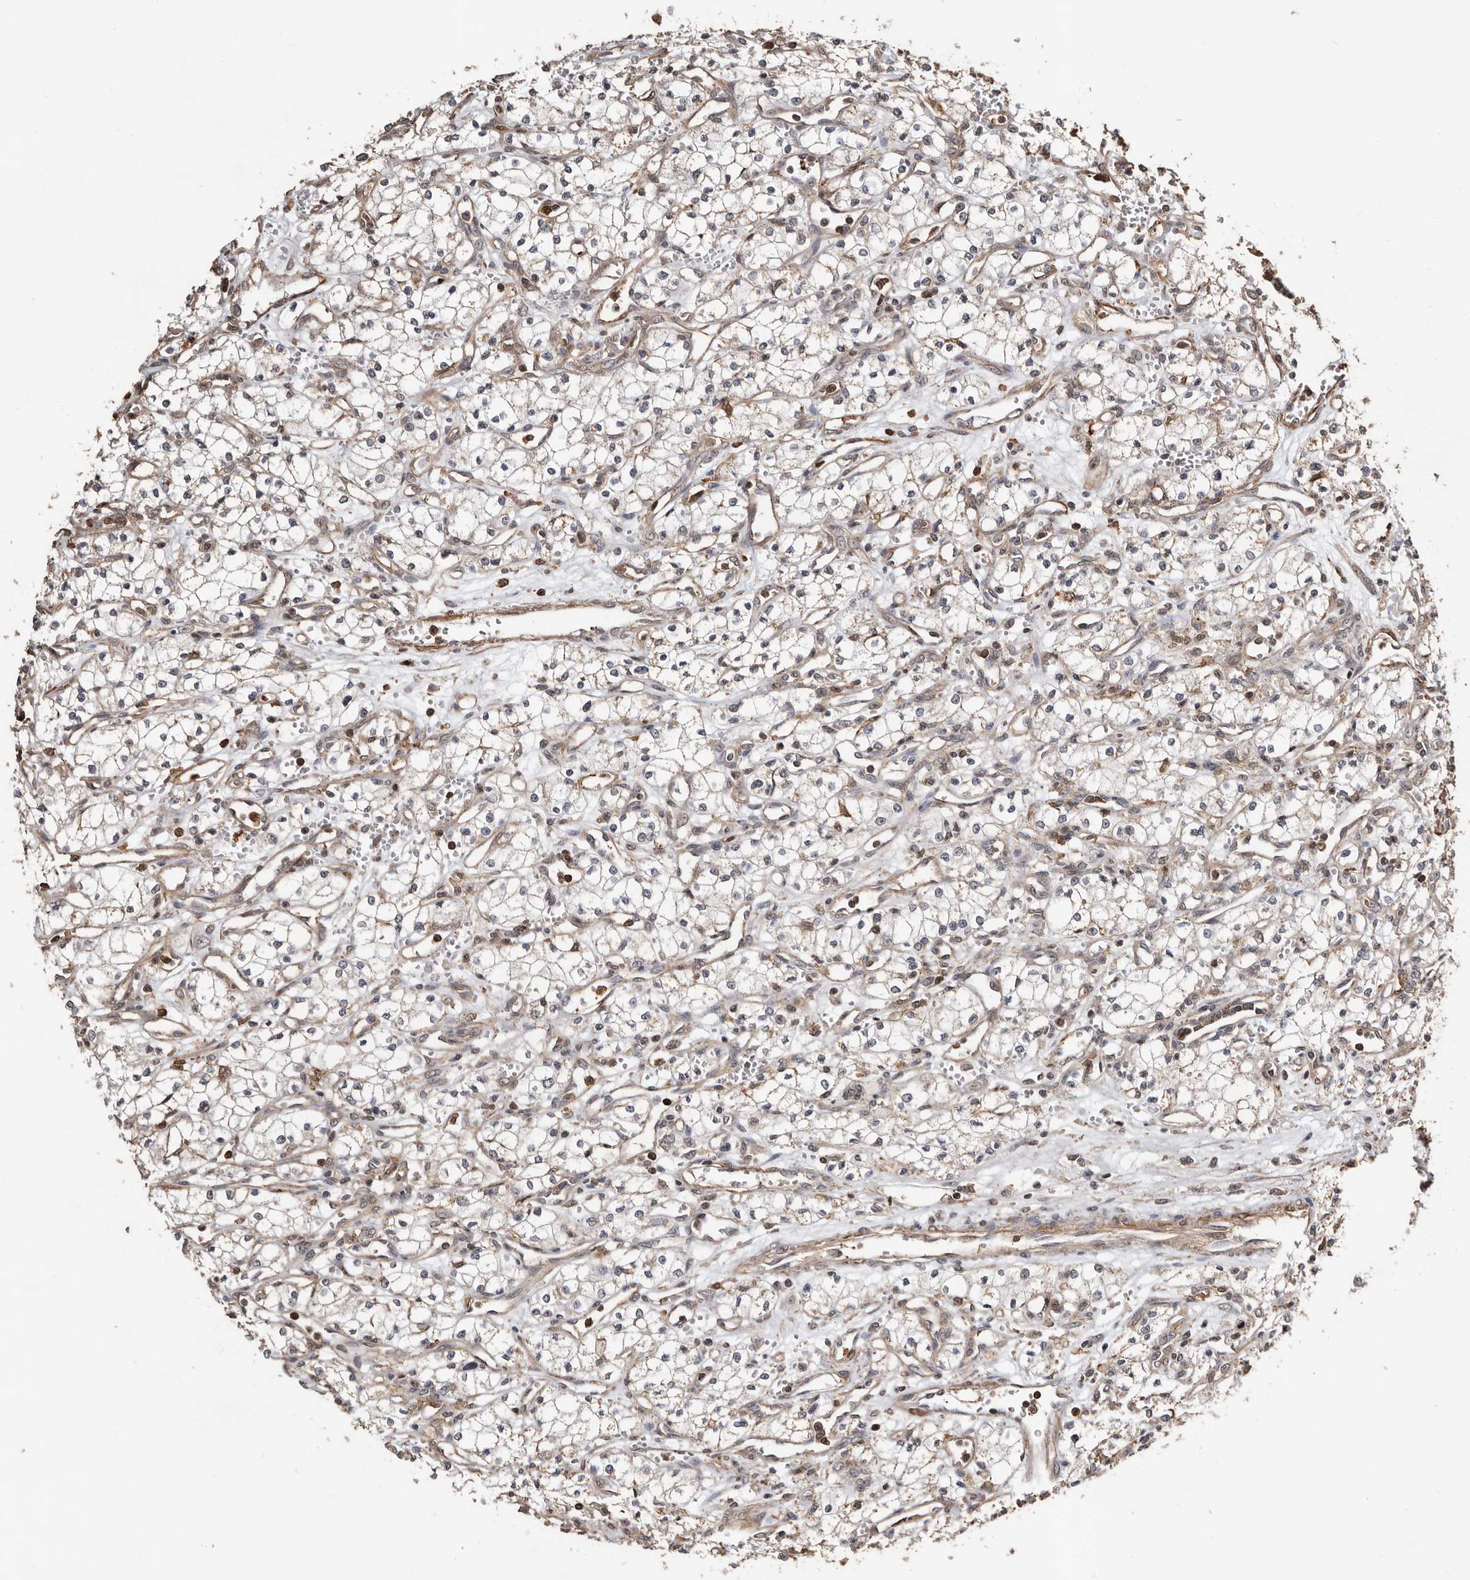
{"staining": {"intensity": "negative", "quantity": "none", "location": "none"}, "tissue": "renal cancer", "cell_type": "Tumor cells", "image_type": "cancer", "snomed": [{"axis": "morphology", "description": "Adenocarcinoma, NOS"}, {"axis": "topography", "description": "Kidney"}], "caption": "IHC photomicrograph of human adenocarcinoma (renal) stained for a protein (brown), which exhibits no expression in tumor cells. (DAB (3,3'-diaminobenzidine) IHC with hematoxylin counter stain).", "gene": "GSK3A", "patient": {"sex": "male", "age": 59}}